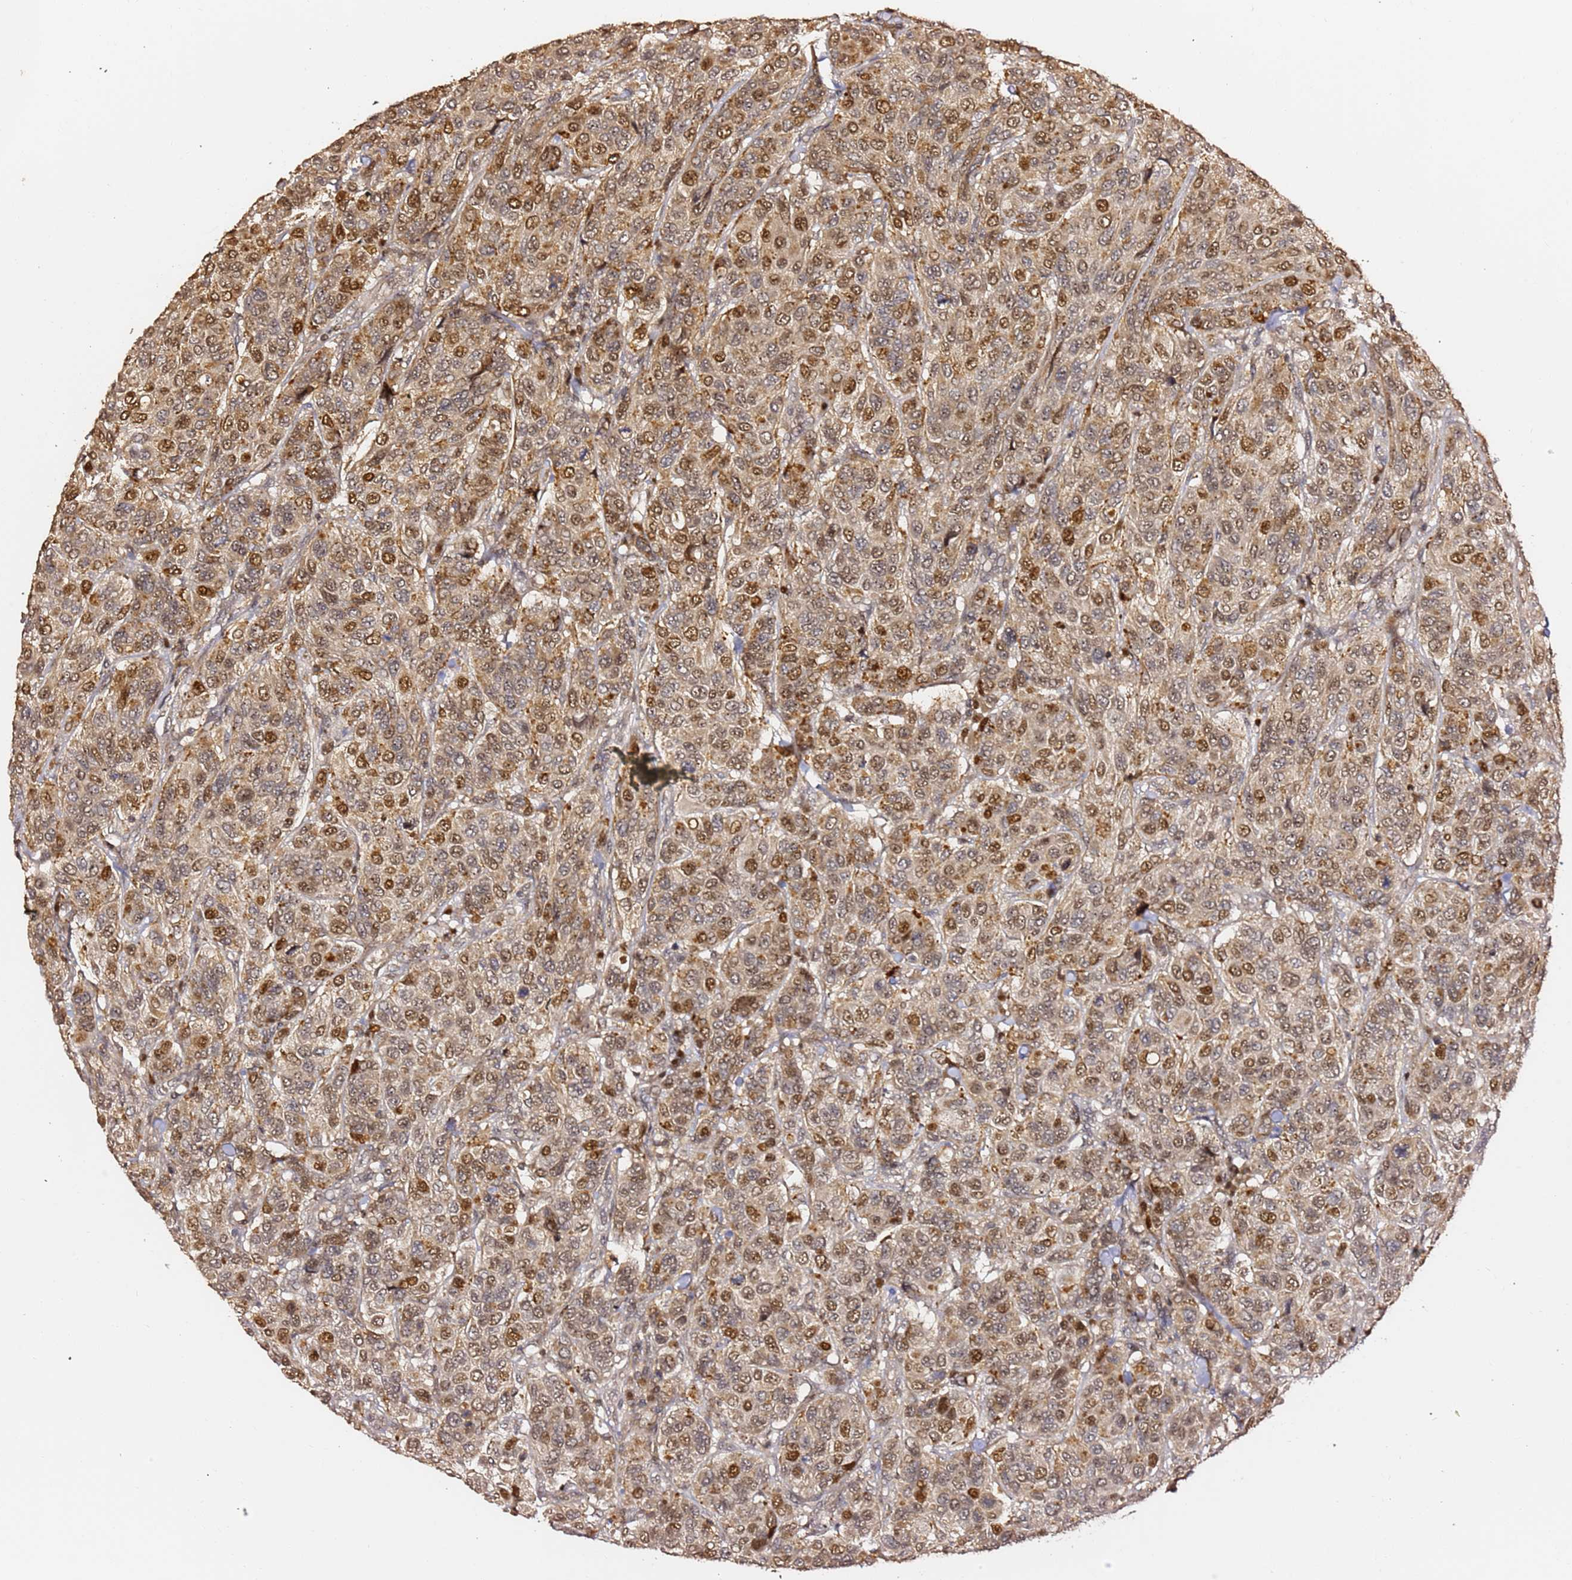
{"staining": {"intensity": "moderate", "quantity": ">75%", "location": "cytoplasmic/membranous,nuclear"}, "tissue": "breast cancer", "cell_type": "Tumor cells", "image_type": "cancer", "snomed": [{"axis": "morphology", "description": "Duct carcinoma"}, {"axis": "topography", "description": "Breast"}], "caption": "Protein expression analysis of breast invasive ductal carcinoma shows moderate cytoplasmic/membranous and nuclear expression in about >75% of tumor cells.", "gene": "OR5V1", "patient": {"sex": "female", "age": 55}}